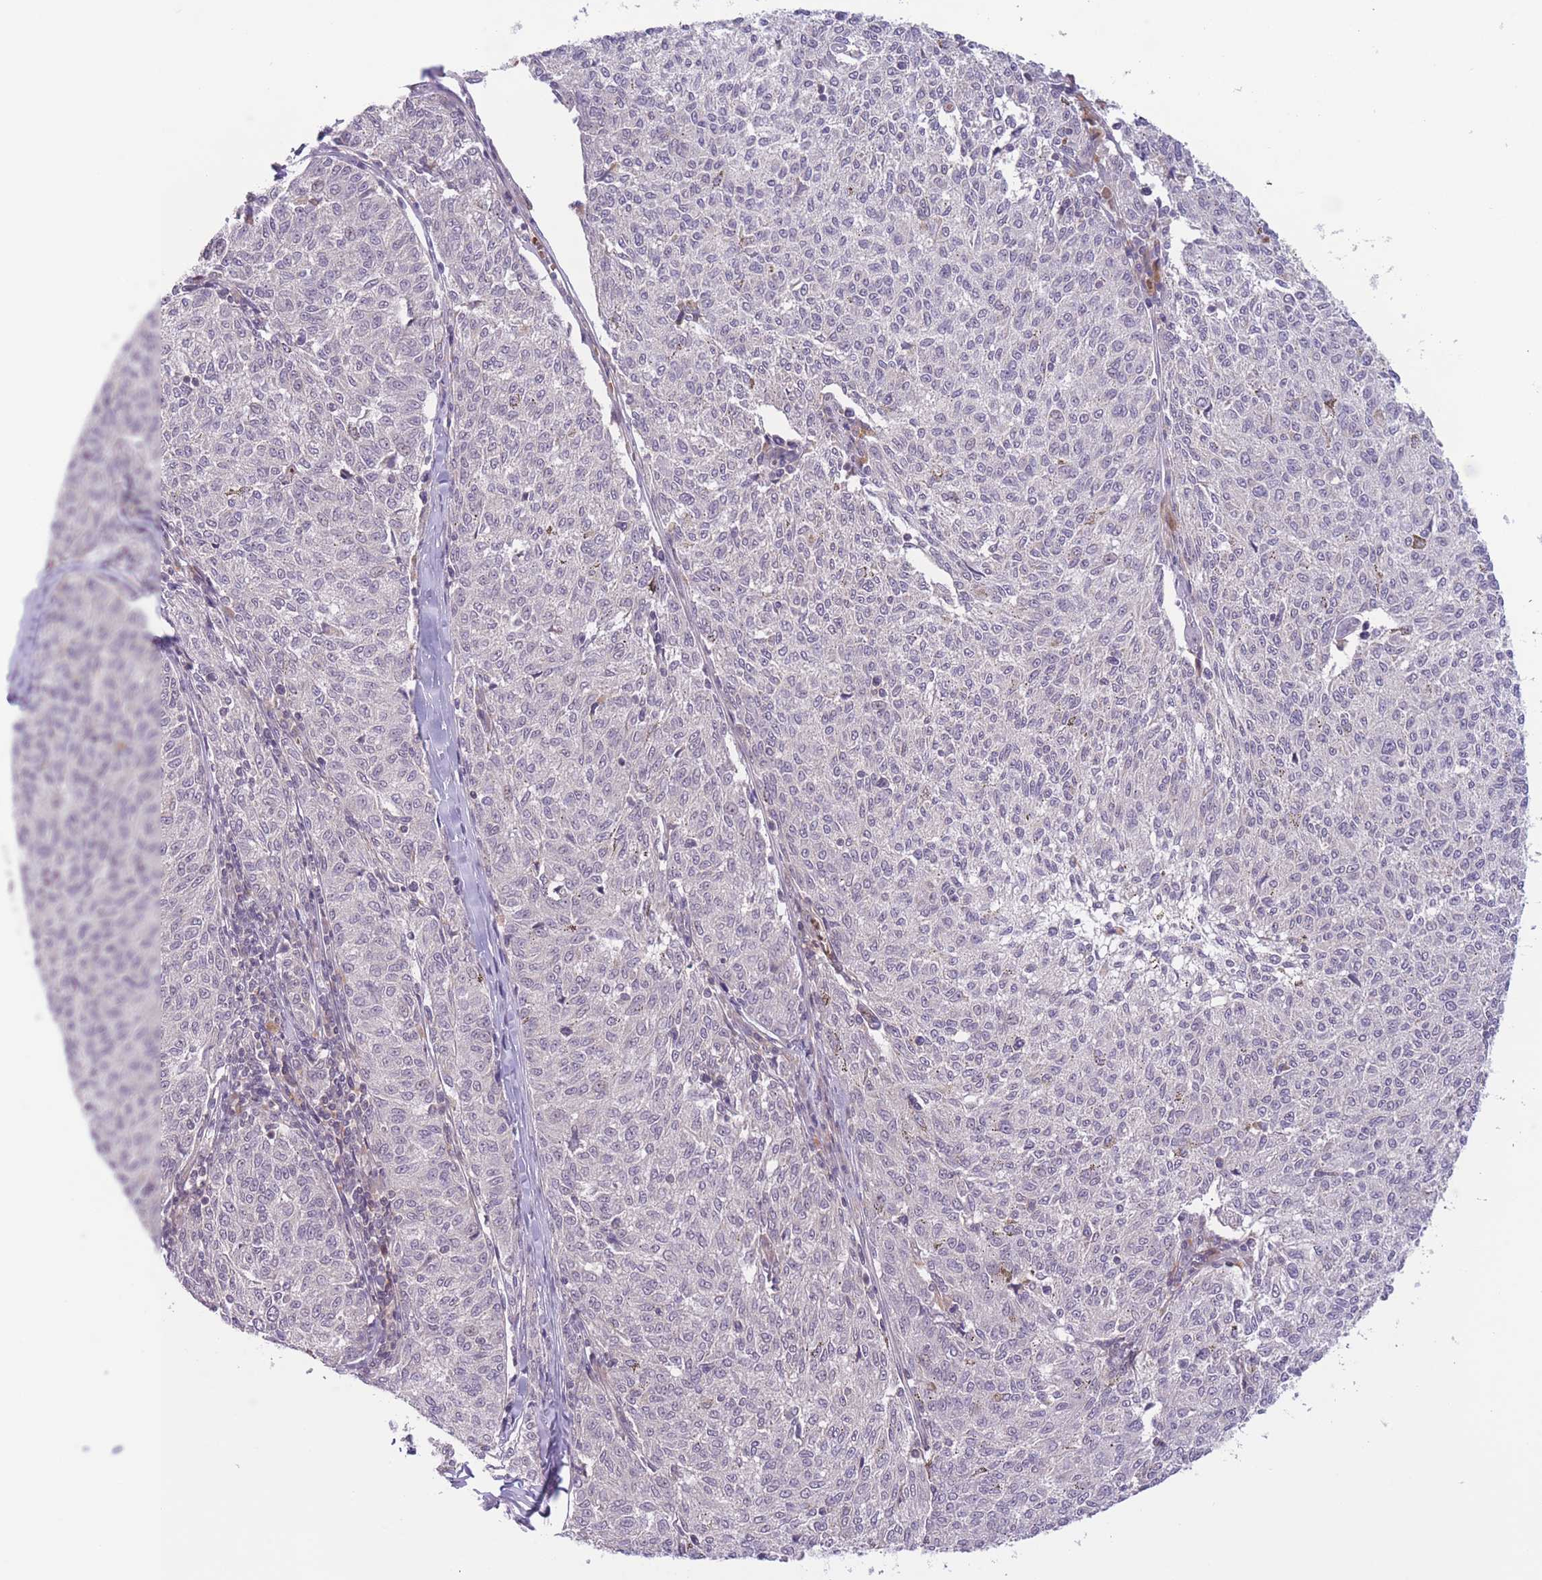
{"staining": {"intensity": "negative", "quantity": "none", "location": "none"}, "tissue": "melanoma", "cell_type": "Tumor cells", "image_type": "cancer", "snomed": [{"axis": "morphology", "description": "Malignant melanoma, NOS"}, {"axis": "topography", "description": "Skin"}], "caption": "Tumor cells are negative for brown protein staining in melanoma.", "gene": "FUT5", "patient": {"sex": "female", "age": 72}}